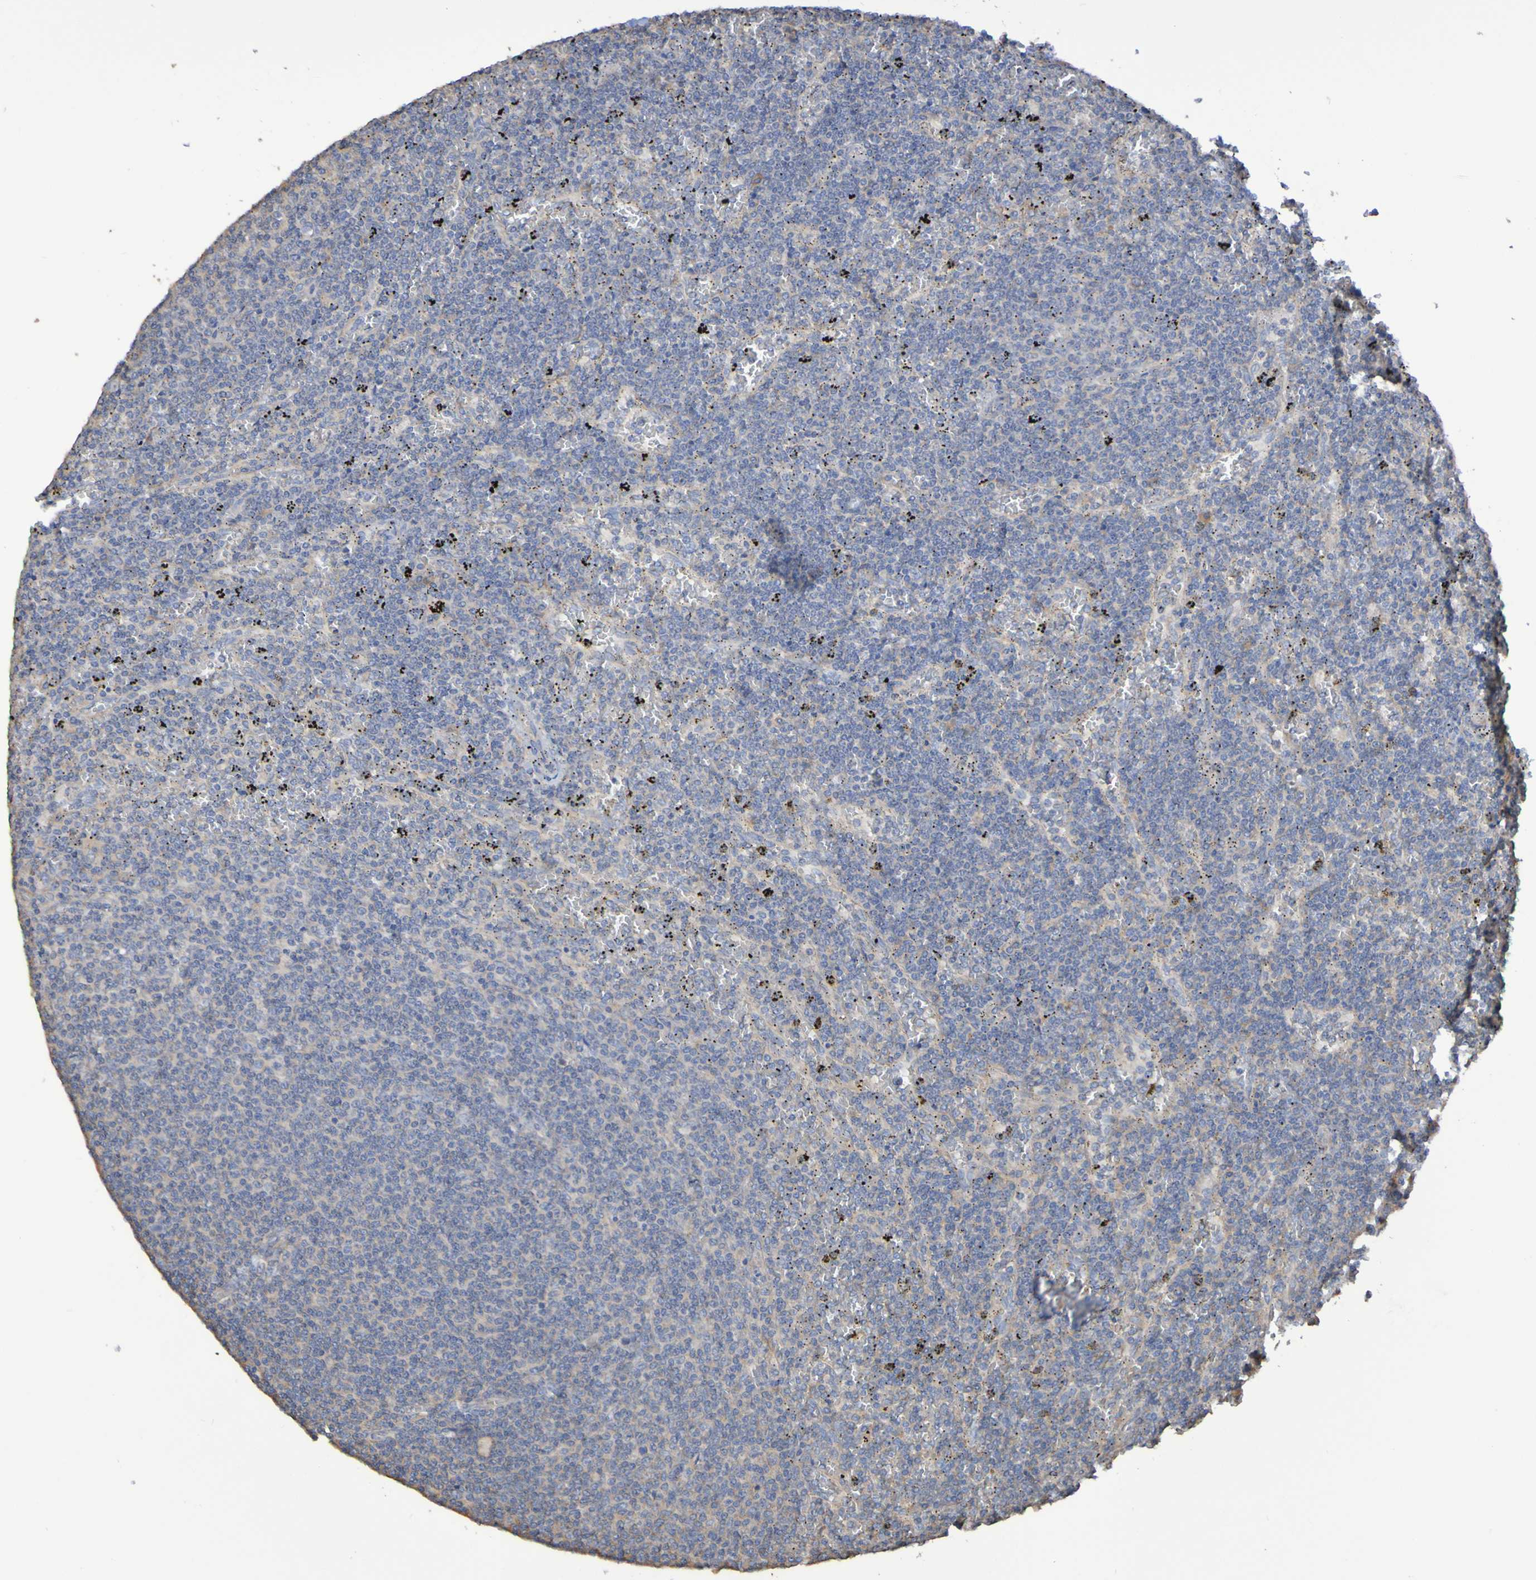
{"staining": {"intensity": "negative", "quantity": "none", "location": "none"}, "tissue": "lymphoma", "cell_type": "Tumor cells", "image_type": "cancer", "snomed": [{"axis": "morphology", "description": "Malignant lymphoma, non-Hodgkin's type, Low grade"}, {"axis": "topography", "description": "Spleen"}], "caption": "High power microscopy micrograph of an immunohistochemistry (IHC) micrograph of malignant lymphoma, non-Hodgkin's type (low-grade), revealing no significant expression in tumor cells.", "gene": "SYNJ1", "patient": {"sex": "female", "age": 50}}